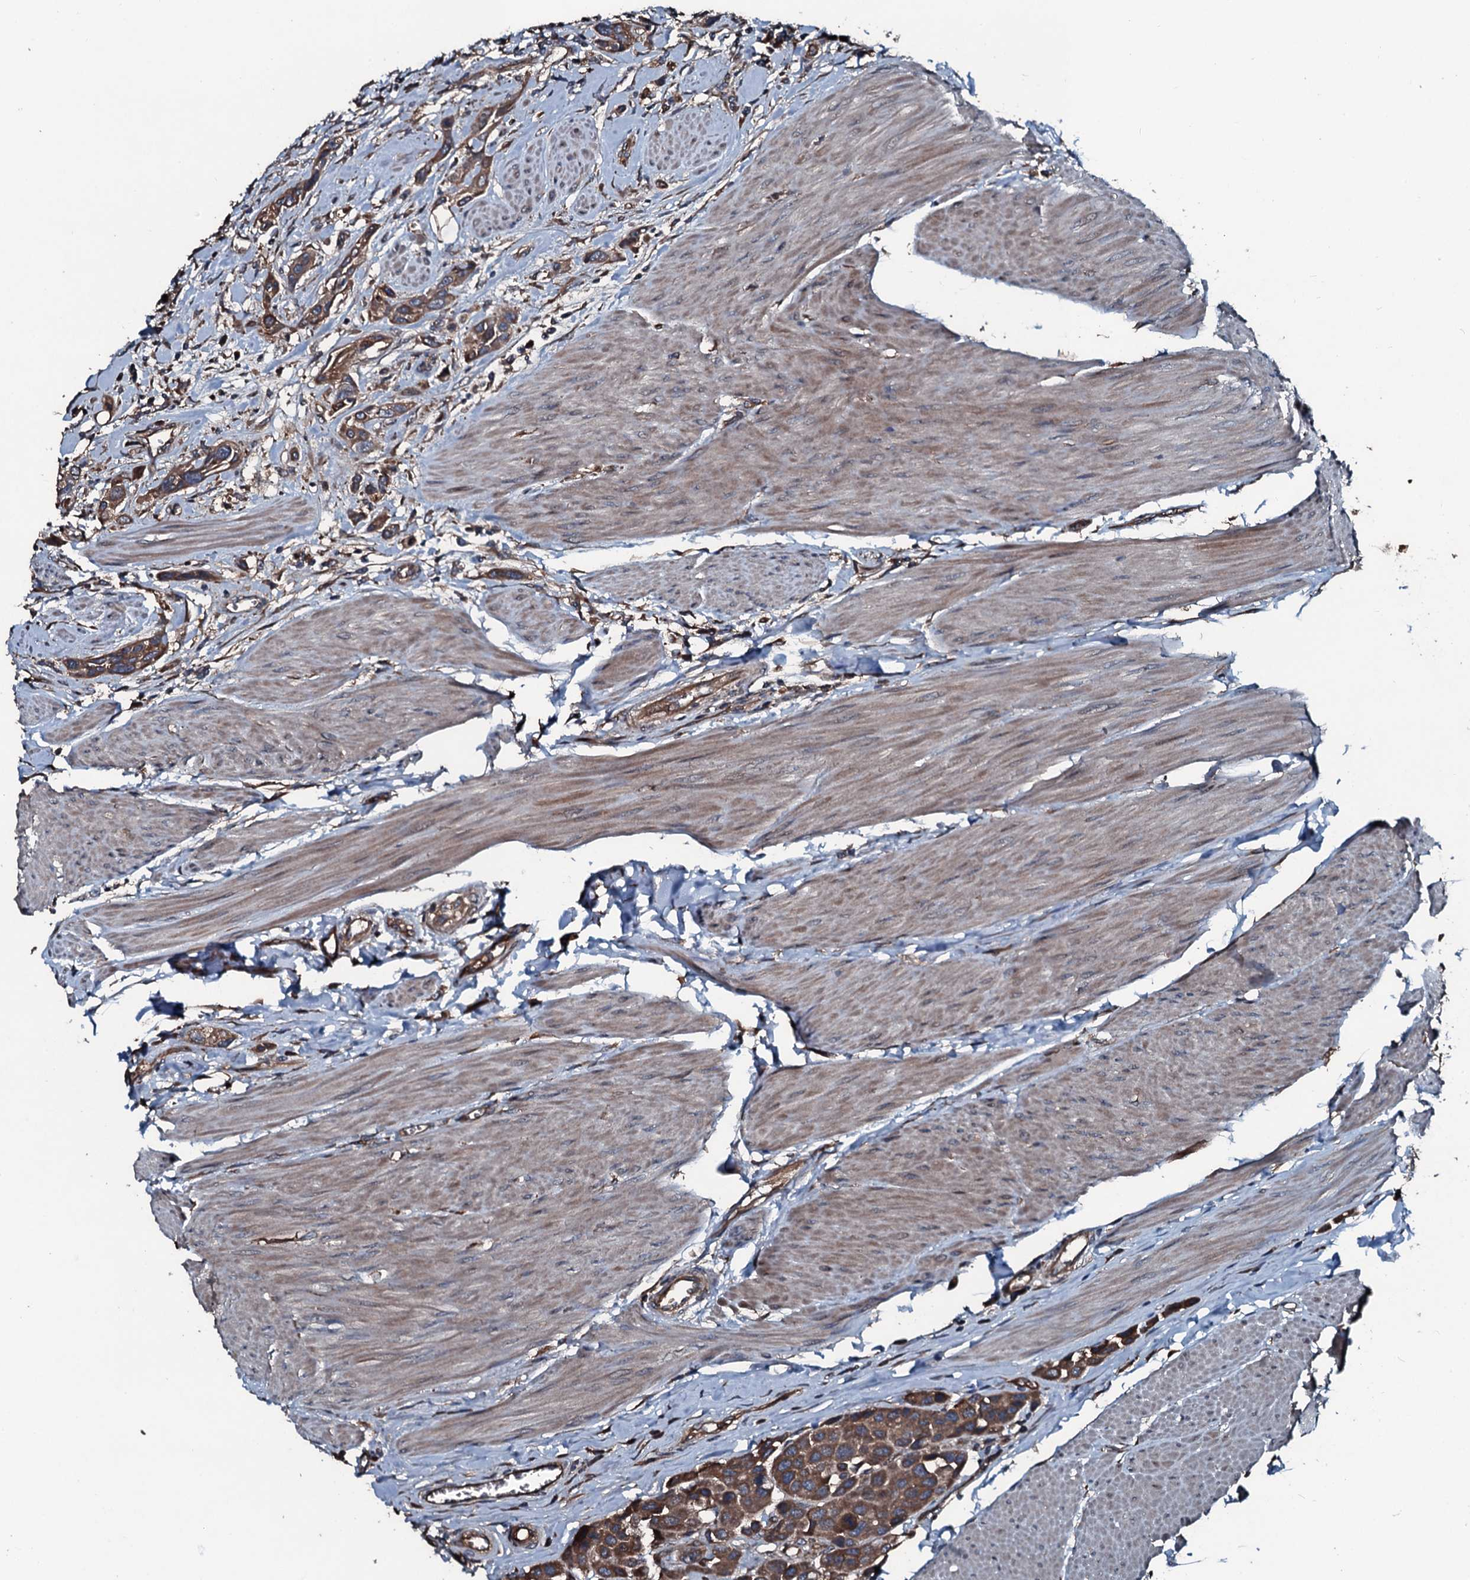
{"staining": {"intensity": "moderate", "quantity": ">75%", "location": "cytoplasmic/membranous"}, "tissue": "urothelial cancer", "cell_type": "Tumor cells", "image_type": "cancer", "snomed": [{"axis": "morphology", "description": "Urothelial carcinoma, High grade"}, {"axis": "topography", "description": "Urinary bladder"}], "caption": "High-grade urothelial carcinoma stained for a protein (brown) displays moderate cytoplasmic/membranous positive staining in about >75% of tumor cells.", "gene": "AARS1", "patient": {"sex": "male", "age": 50}}